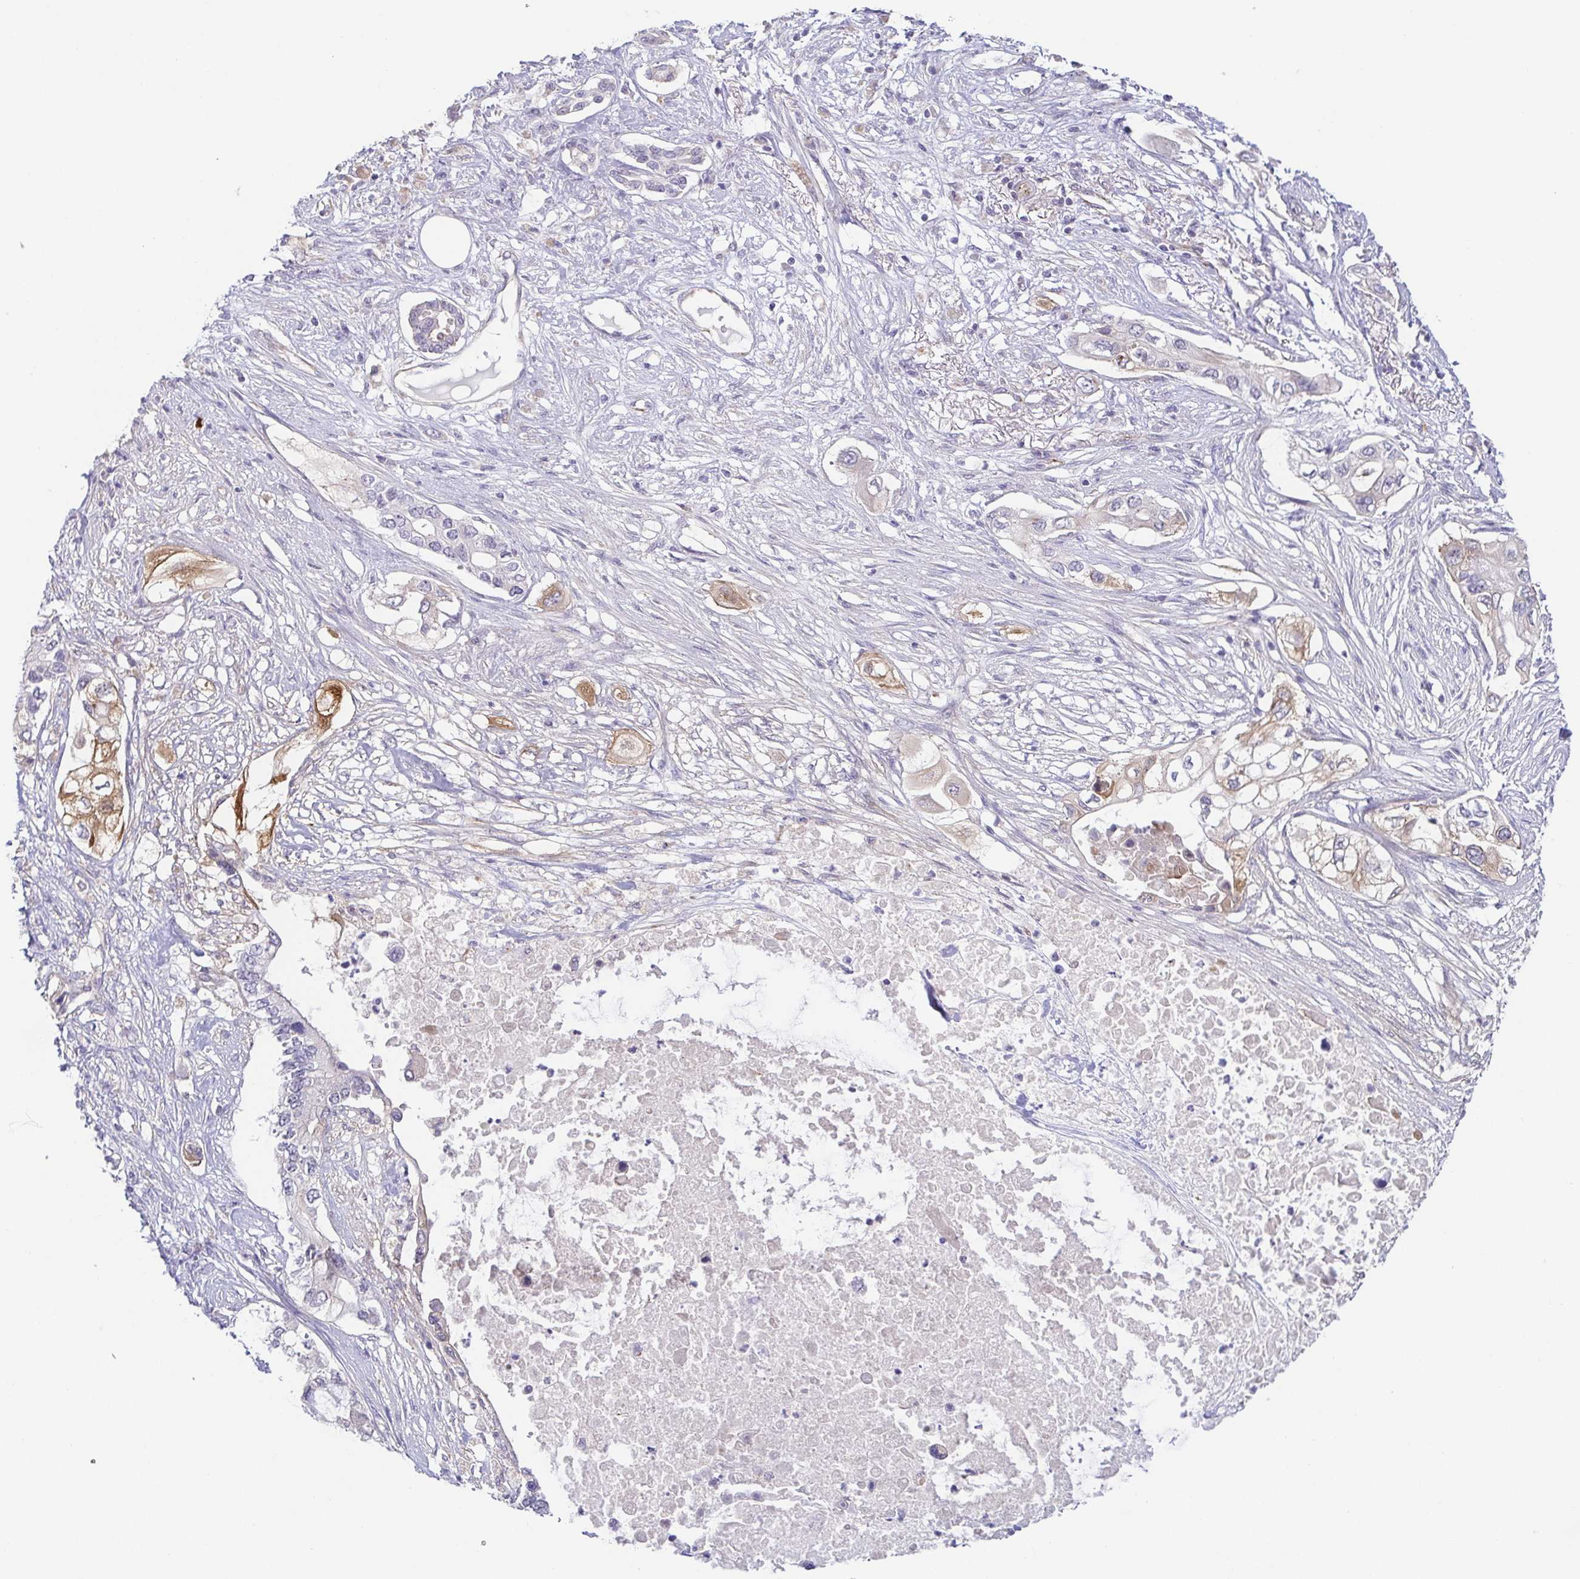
{"staining": {"intensity": "moderate", "quantity": "<25%", "location": "cytoplasmic/membranous"}, "tissue": "pancreatic cancer", "cell_type": "Tumor cells", "image_type": "cancer", "snomed": [{"axis": "morphology", "description": "Adenocarcinoma, NOS"}, {"axis": "topography", "description": "Pancreas"}], "caption": "A micrograph showing moderate cytoplasmic/membranous positivity in approximately <25% of tumor cells in adenocarcinoma (pancreatic), as visualized by brown immunohistochemical staining.", "gene": "COL17A1", "patient": {"sex": "female", "age": 63}}